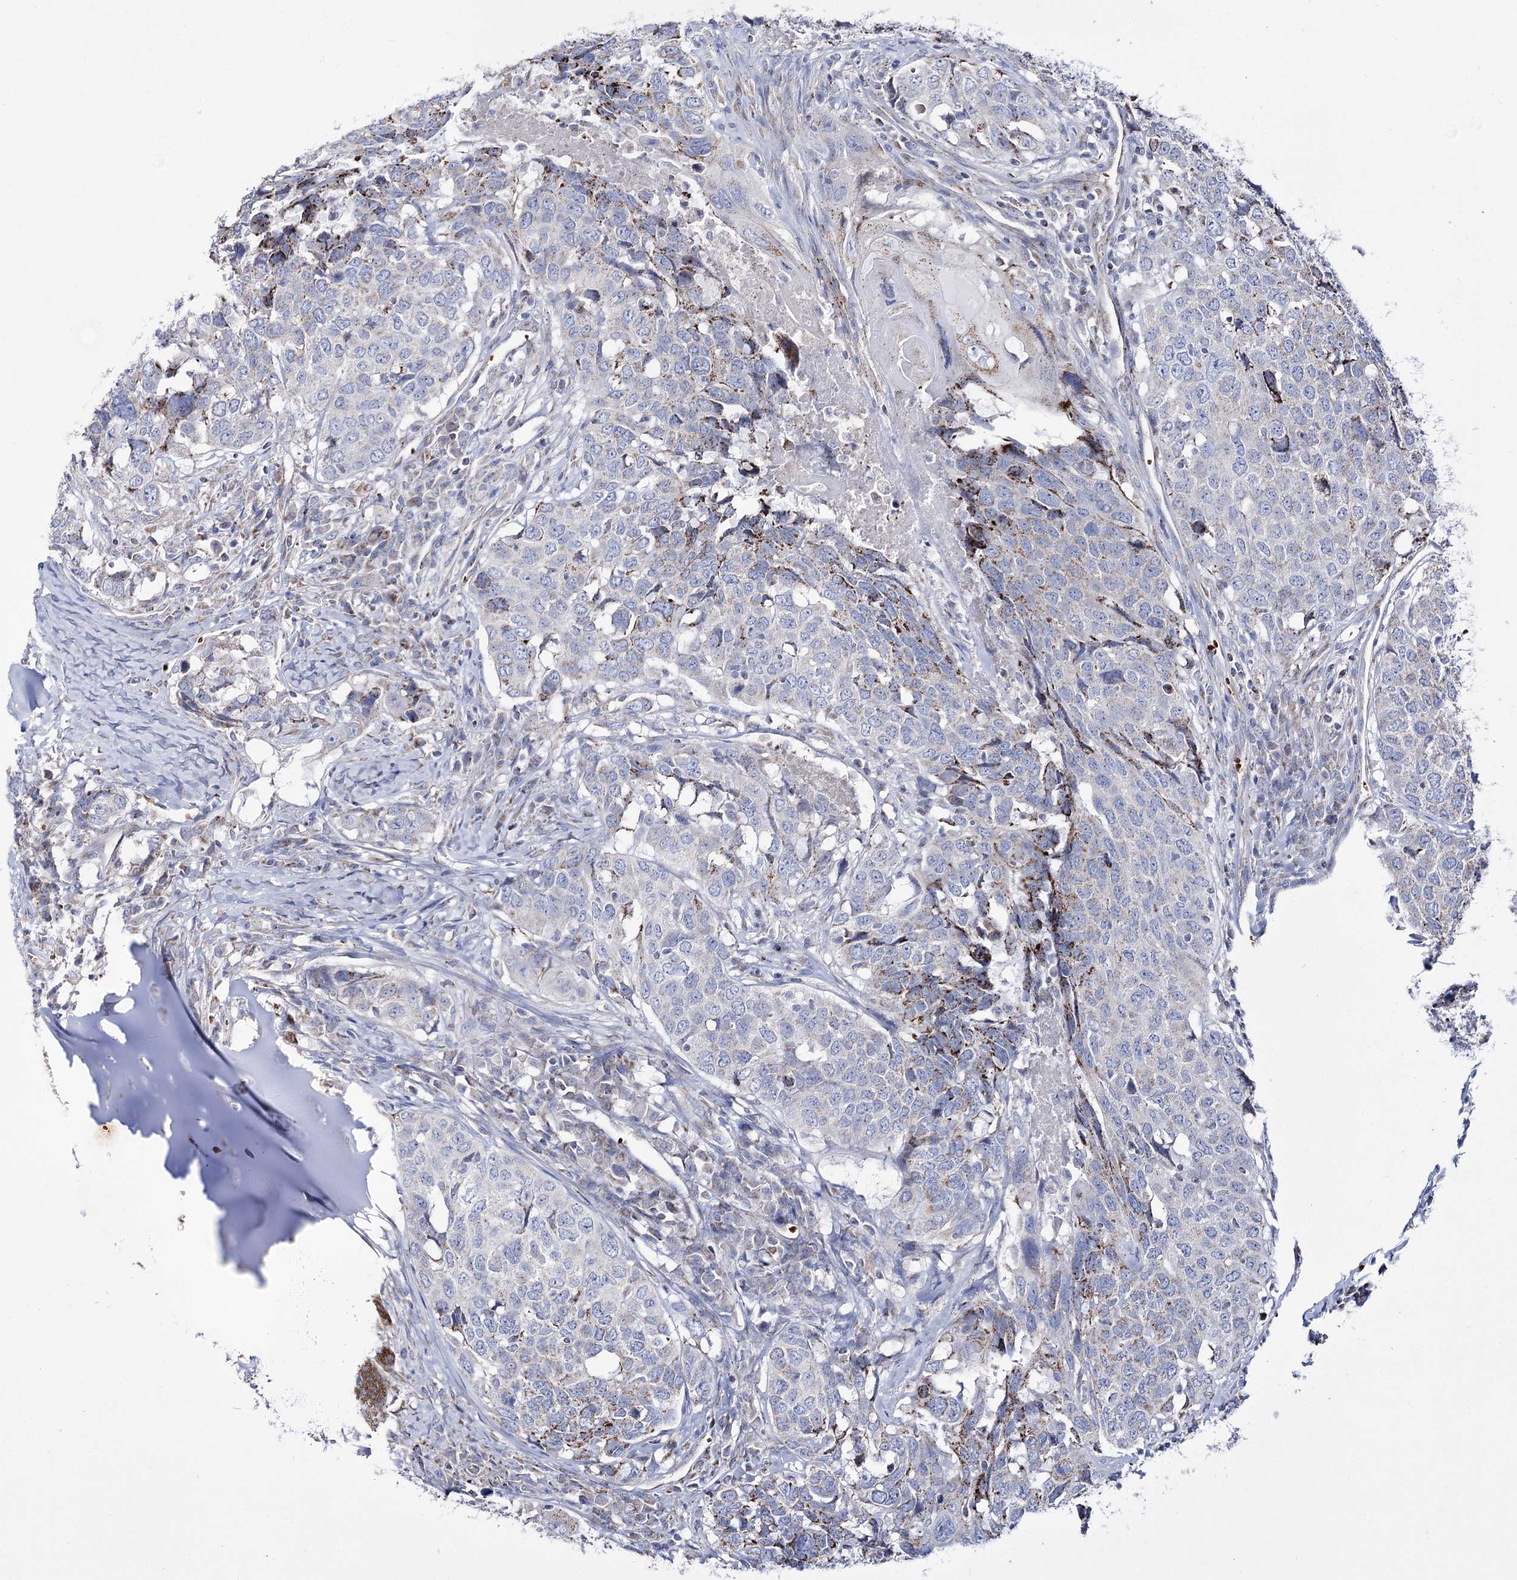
{"staining": {"intensity": "moderate", "quantity": "<25%", "location": "cytoplasmic/membranous"}, "tissue": "head and neck cancer", "cell_type": "Tumor cells", "image_type": "cancer", "snomed": [{"axis": "morphology", "description": "Squamous cell carcinoma, NOS"}, {"axis": "topography", "description": "Head-Neck"}], "caption": "A brown stain shows moderate cytoplasmic/membranous expression of a protein in head and neck cancer (squamous cell carcinoma) tumor cells.", "gene": "OSBPL5", "patient": {"sex": "male", "age": 66}}